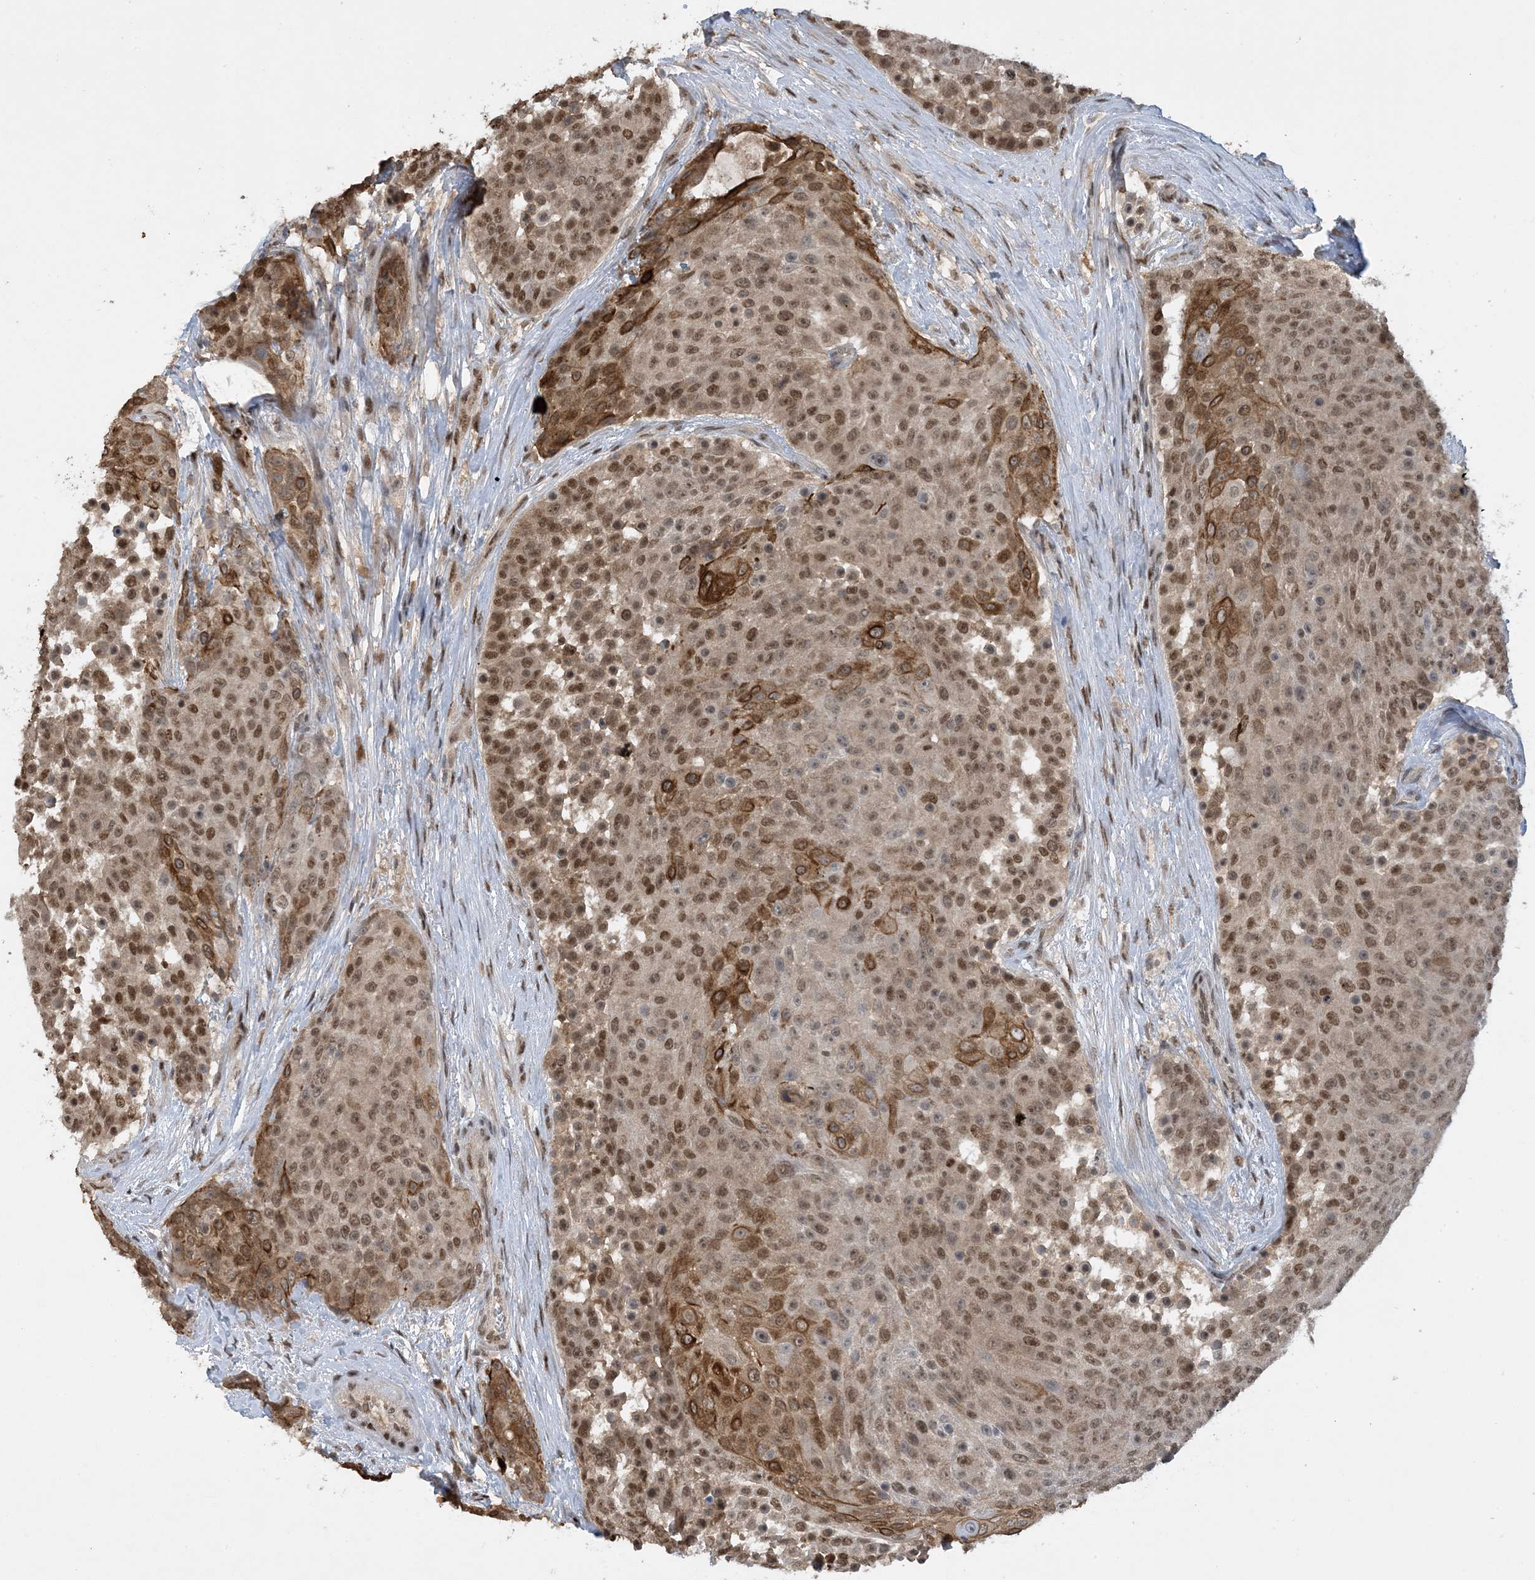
{"staining": {"intensity": "moderate", "quantity": ">75%", "location": "cytoplasmic/membranous,nuclear"}, "tissue": "urothelial cancer", "cell_type": "Tumor cells", "image_type": "cancer", "snomed": [{"axis": "morphology", "description": "Urothelial carcinoma, High grade"}, {"axis": "topography", "description": "Urinary bladder"}], "caption": "This image displays urothelial cancer stained with immunohistochemistry (IHC) to label a protein in brown. The cytoplasmic/membranous and nuclear of tumor cells show moderate positivity for the protein. Nuclei are counter-stained blue.", "gene": "ACYP2", "patient": {"sex": "female", "age": 63}}